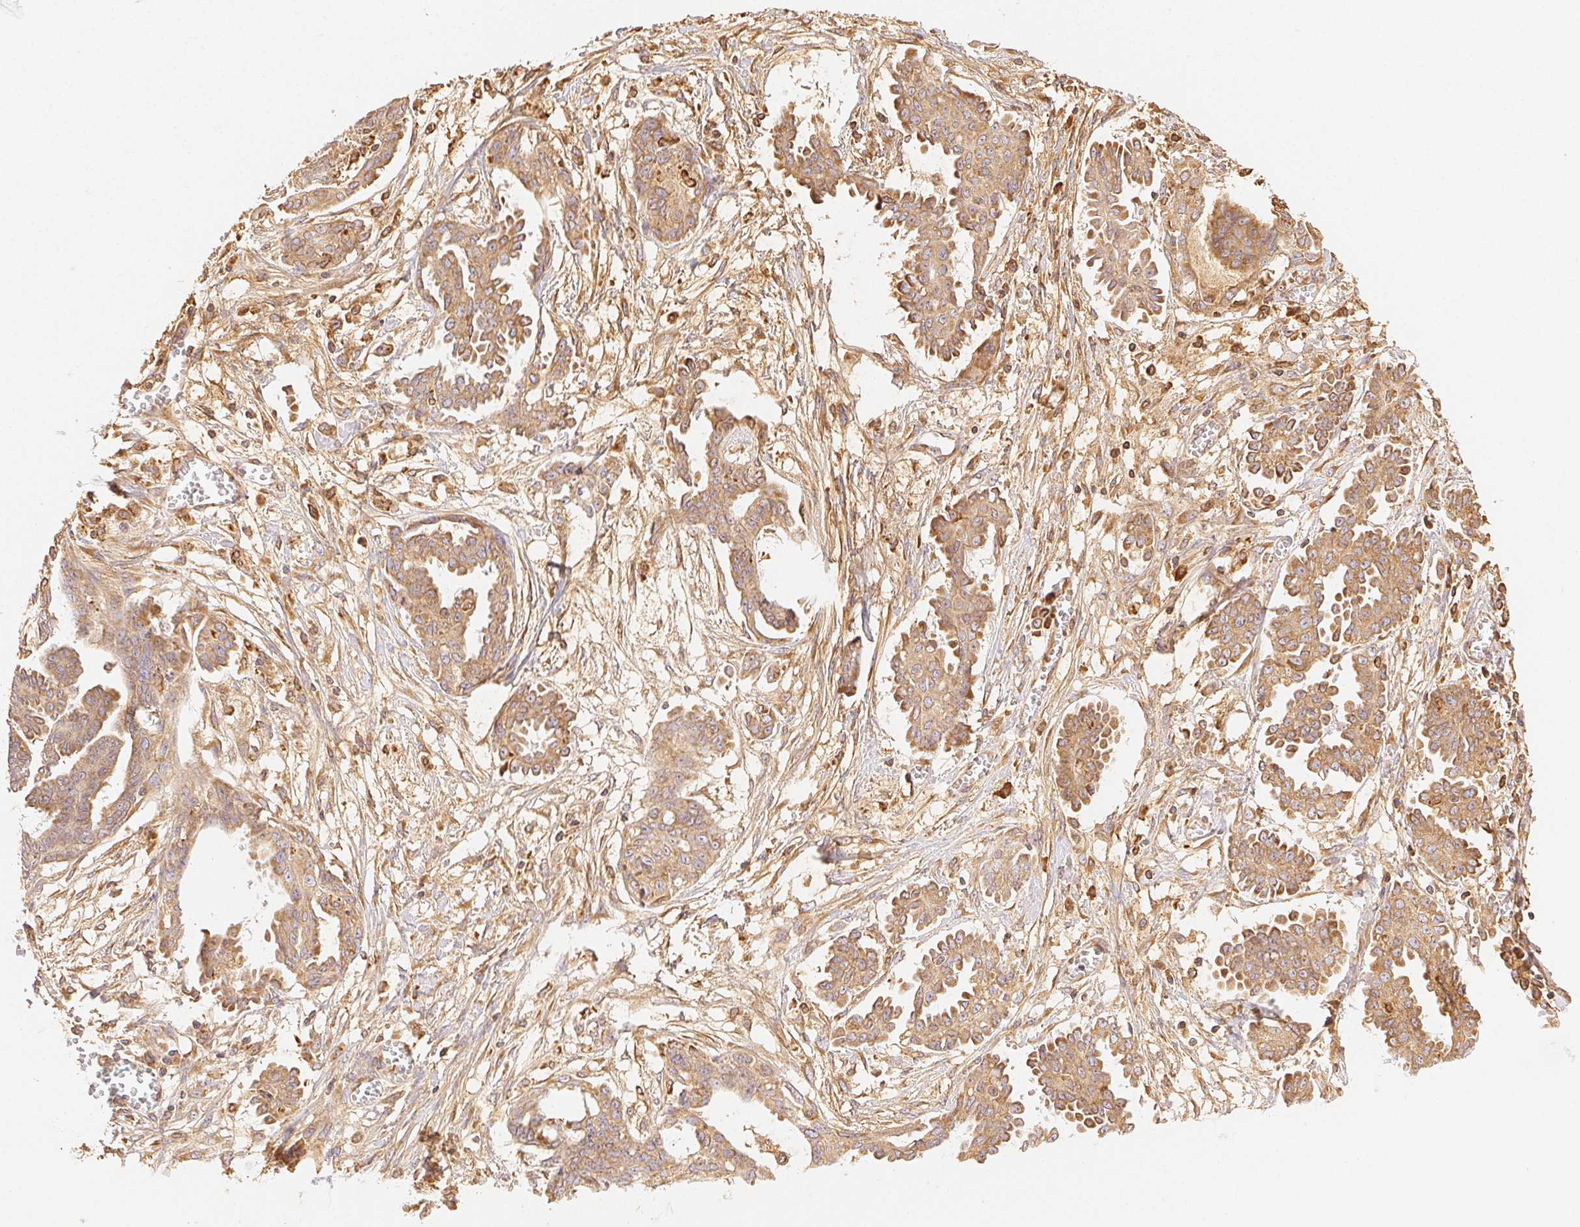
{"staining": {"intensity": "moderate", "quantity": ">75%", "location": "cytoplasmic/membranous"}, "tissue": "ovarian cancer", "cell_type": "Tumor cells", "image_type": "cancer", "snomed": [{"axis": "morphology", "description": "Cystadenocarcinoma, serous, NOS"}, {"axis": "topography", "description": "Ovary"}], "caption": "Human ovarian serous cystadenocarcinoma stained with a protein marker reveals moderate staining in tumor cells.", "gene": "ENTREP1", "patient": {"sex": "female", "age": 71}}